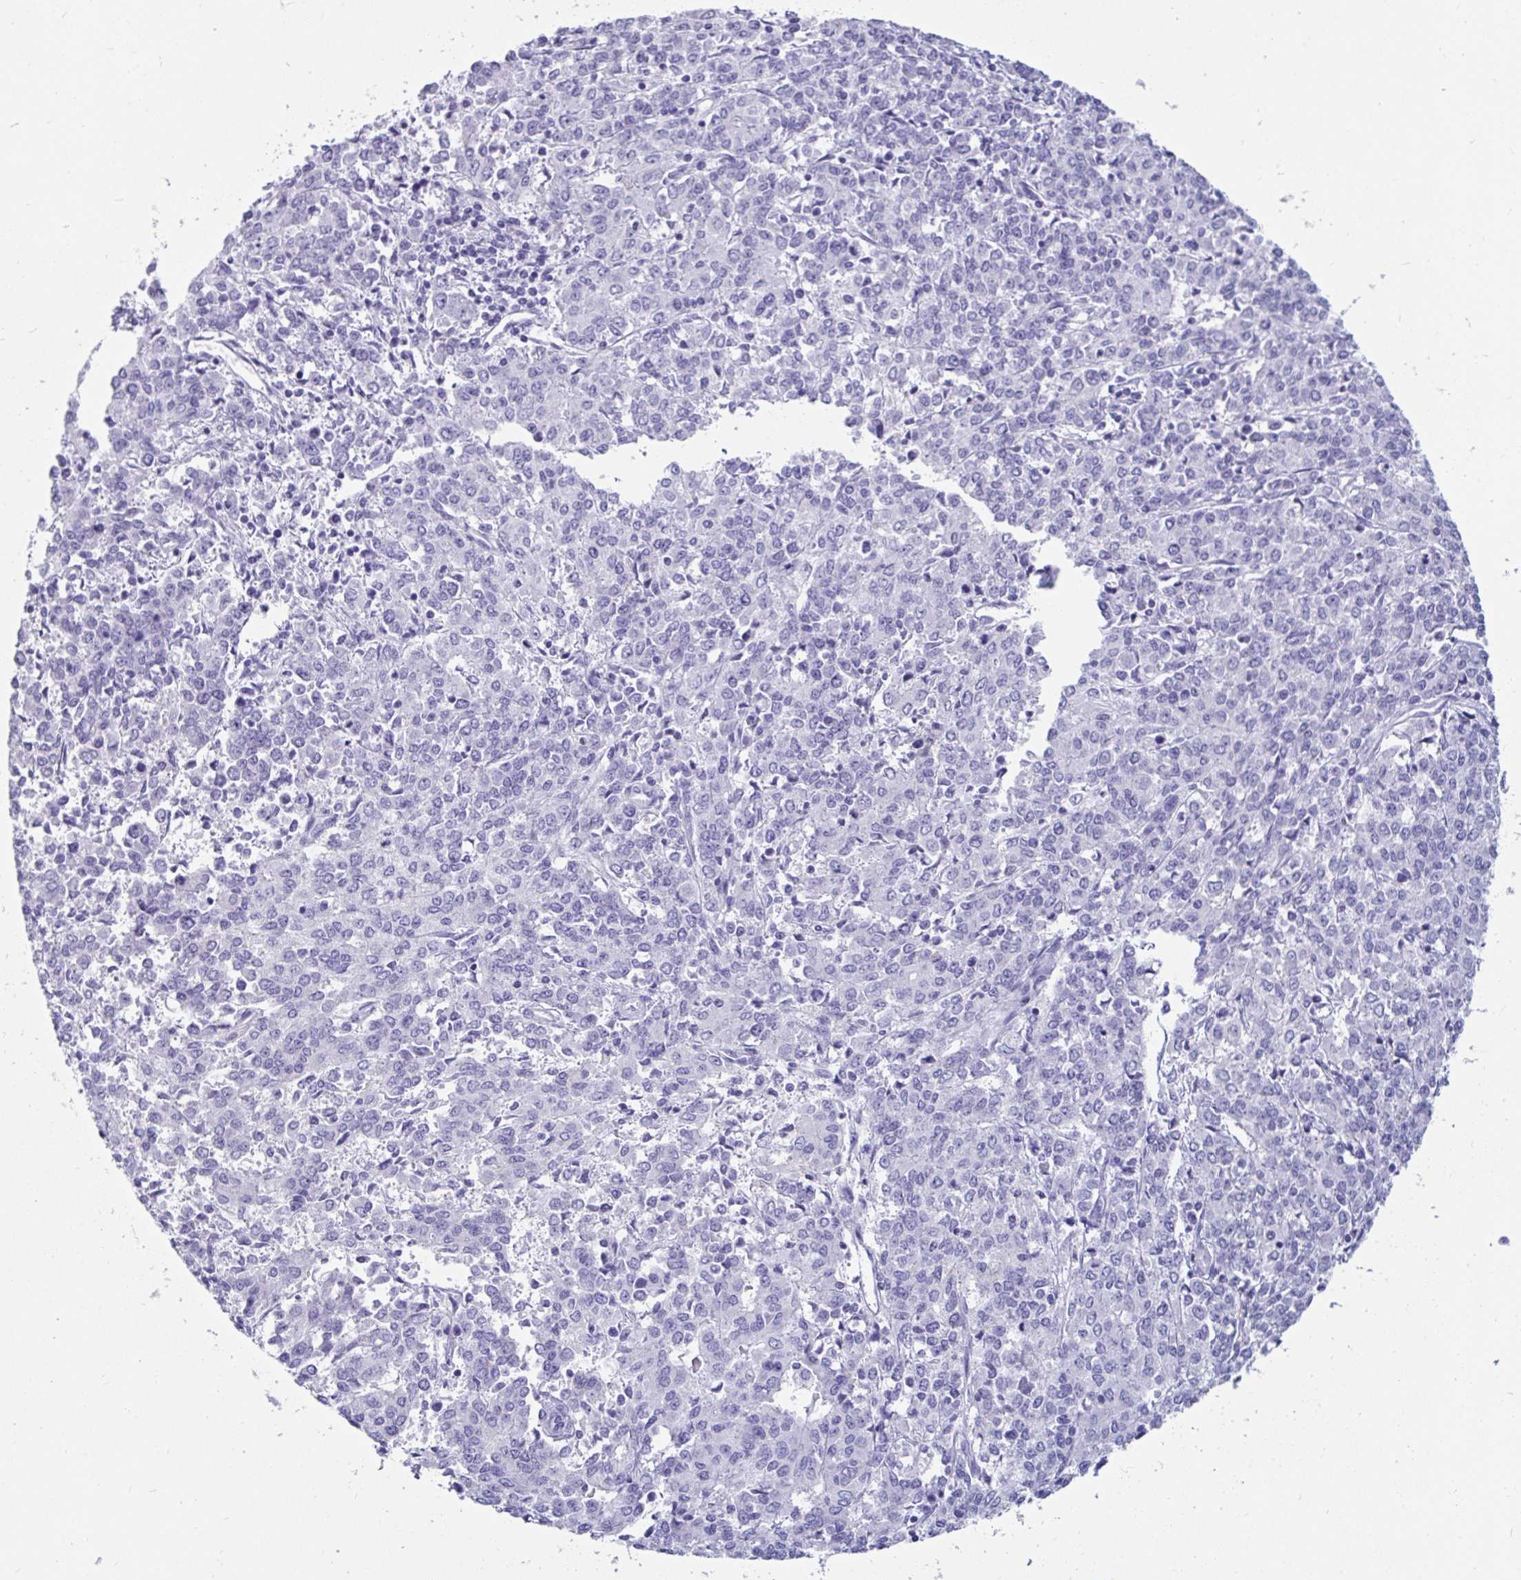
{"staining": {"intensity": "negative", "quantity": "none", "location": "none"}, "tissue": "endometrial cancer", "cell_type": "Tumor cells", "image_type": "cancer", "snomed": [{"axis": "morphology", "description": "Adenocarcinoma, NOS"}, {"axis": "topography", "description": "Endometrium"}], "caption": "This is a micrograph of IHC staining of adenocarcinoma (endometrial), which shows no expression in tumor cells.", "gene": "ZPBP2", "patient": {"sex": "female", "age": 50}}